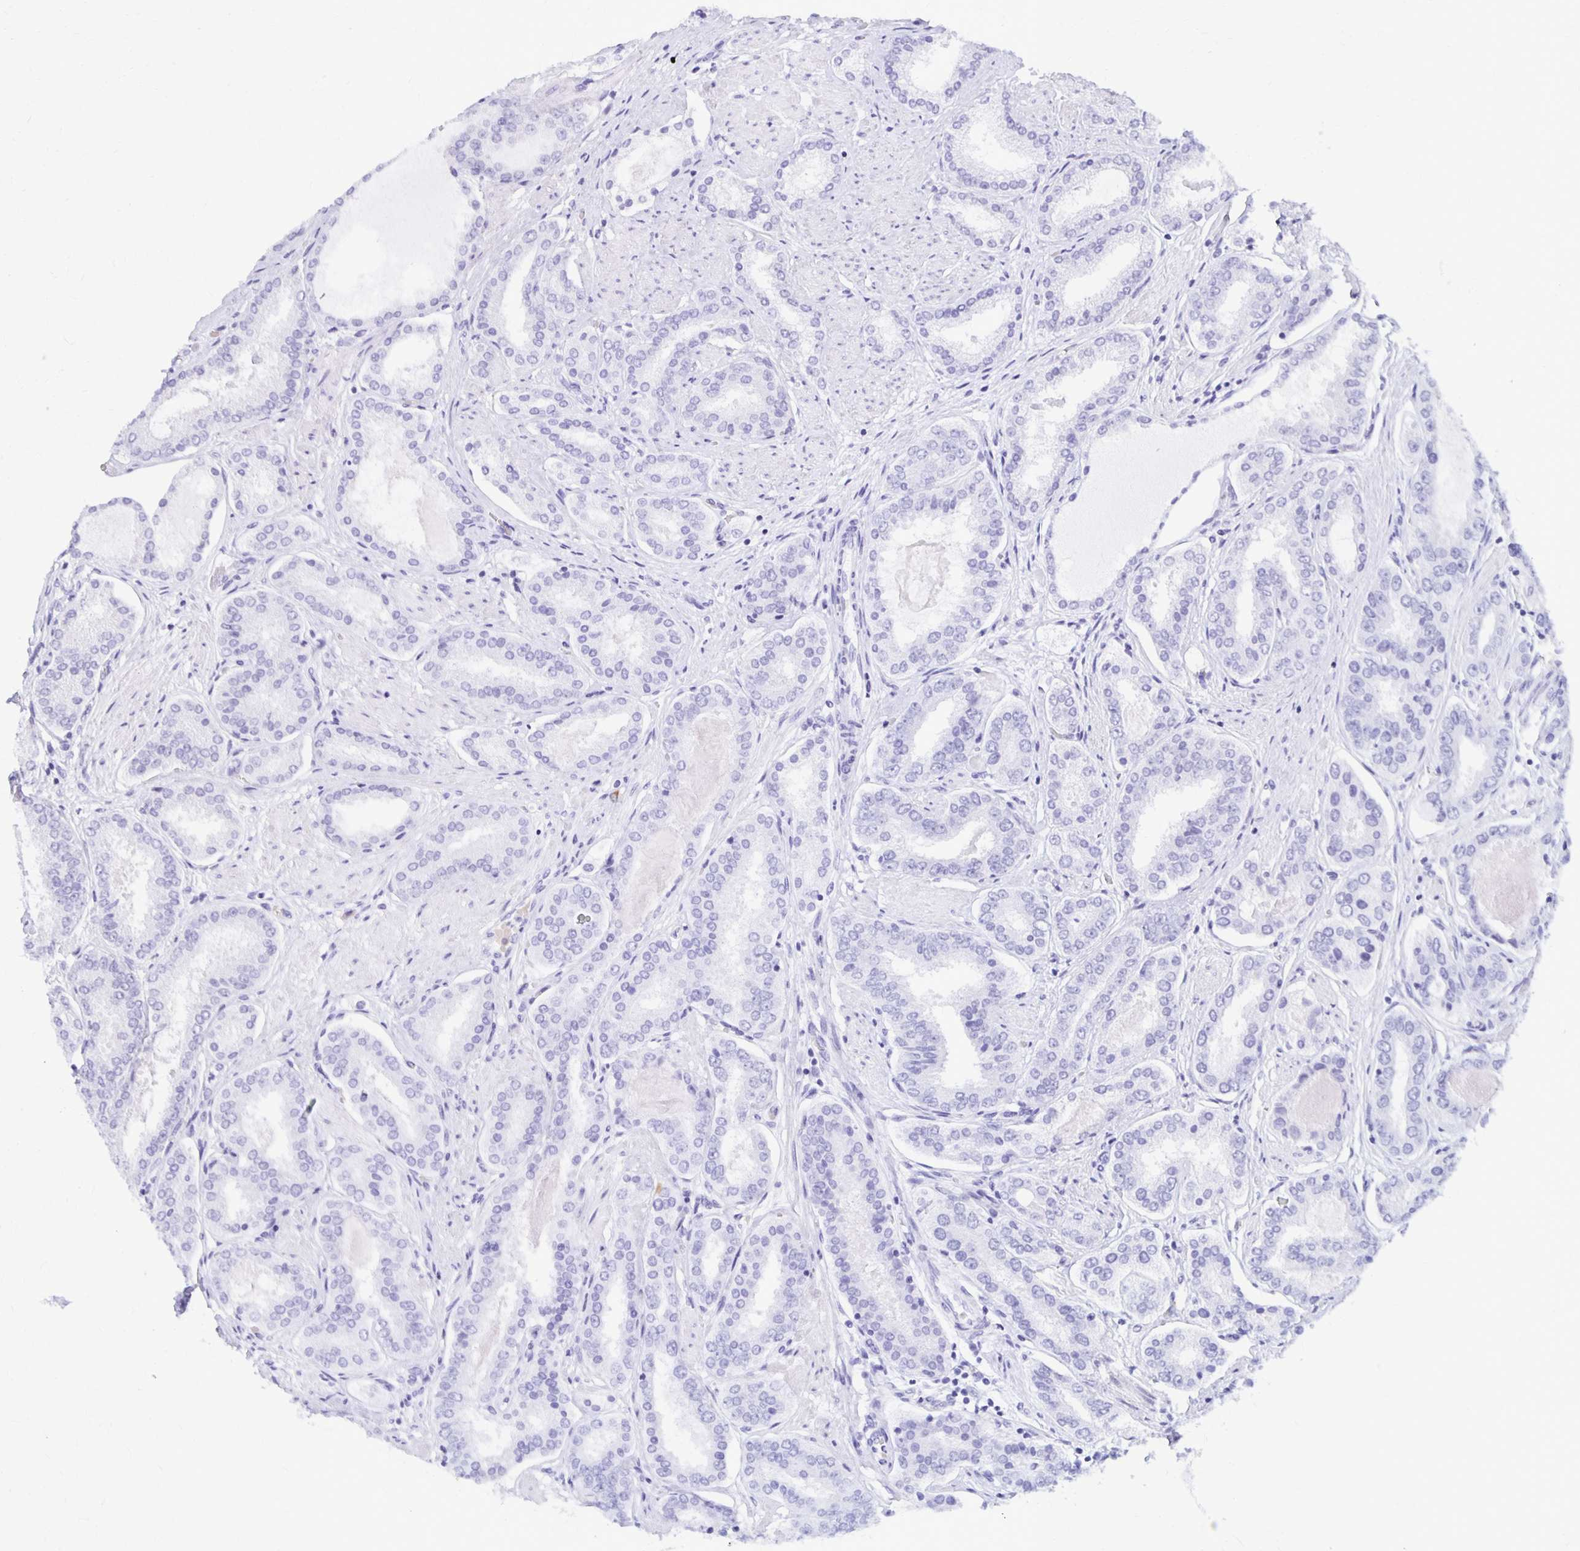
{"staining": {"intensity": "negative", "quantity": "none", "location": "none"}, "tissue": "prostate cancer", "cell_type": "Tumor cells", "image_type": "cancer", "snomed": [{"axis": "morphology", "description": "Adenocarcinoma, High grade"}, {"axis": "topography", "description": "Prostate"}], "caption": "A histopathology image of high-grade adenocarcinoma (prostate) stained for a protein shows no brown staining in tumor cells.", "gene": "FNTB", "patient": {"sex": "male", "age": 63}}